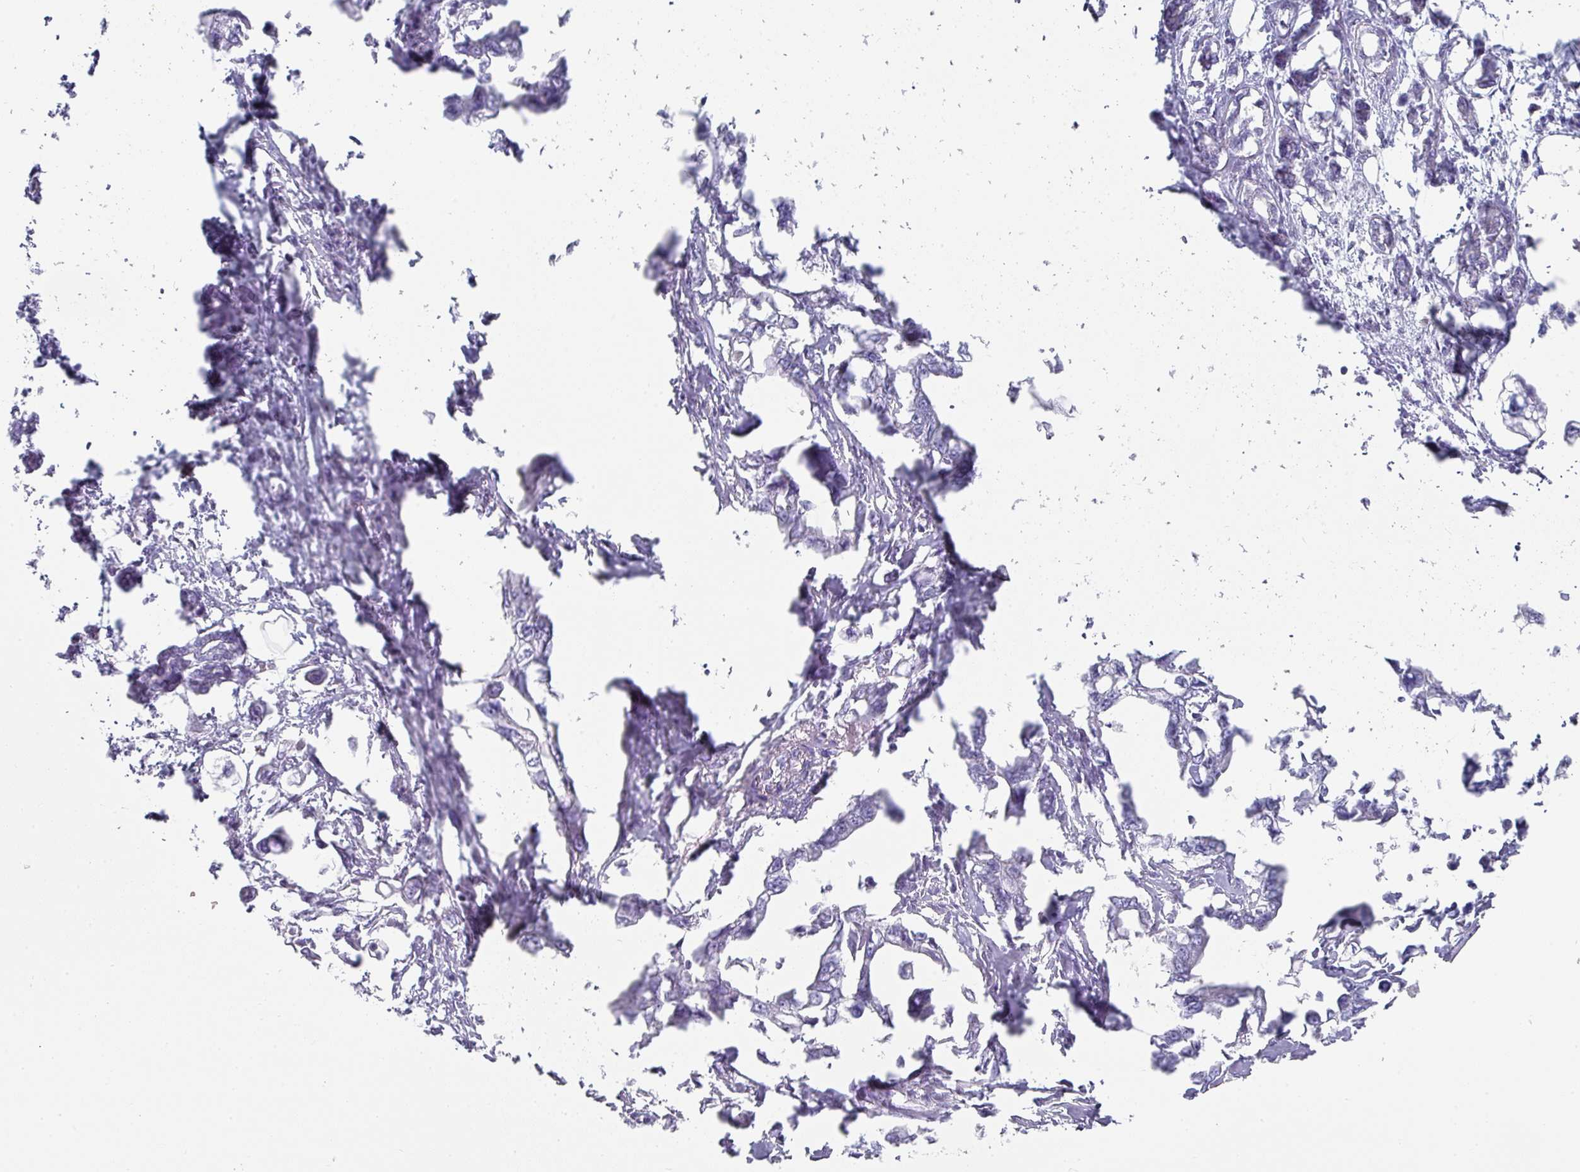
{"staining": {"intensity": "negative", "quantity": "none", "location": "none"}, "tissue": "pancreatic cancer", "cell_type": "Tumor cells", "image_type": "cancer", "snomed": [{"axis": "morphology", "description": "Adenocarcinoma, NOS"}, {"axis": "topography", "description": "Pancreas"}], "caption": "Adenocarcinoma (pancreatic) was stained to show a protein in brown. There is no significant positivity in tumor cells. (Brightfield microscopy of DAB (3,3'-diaminobenzidine) immunohistochemistry at high magnification).", "gene": "SETBP1", "patient": {"sex": "male", "age": 61}}